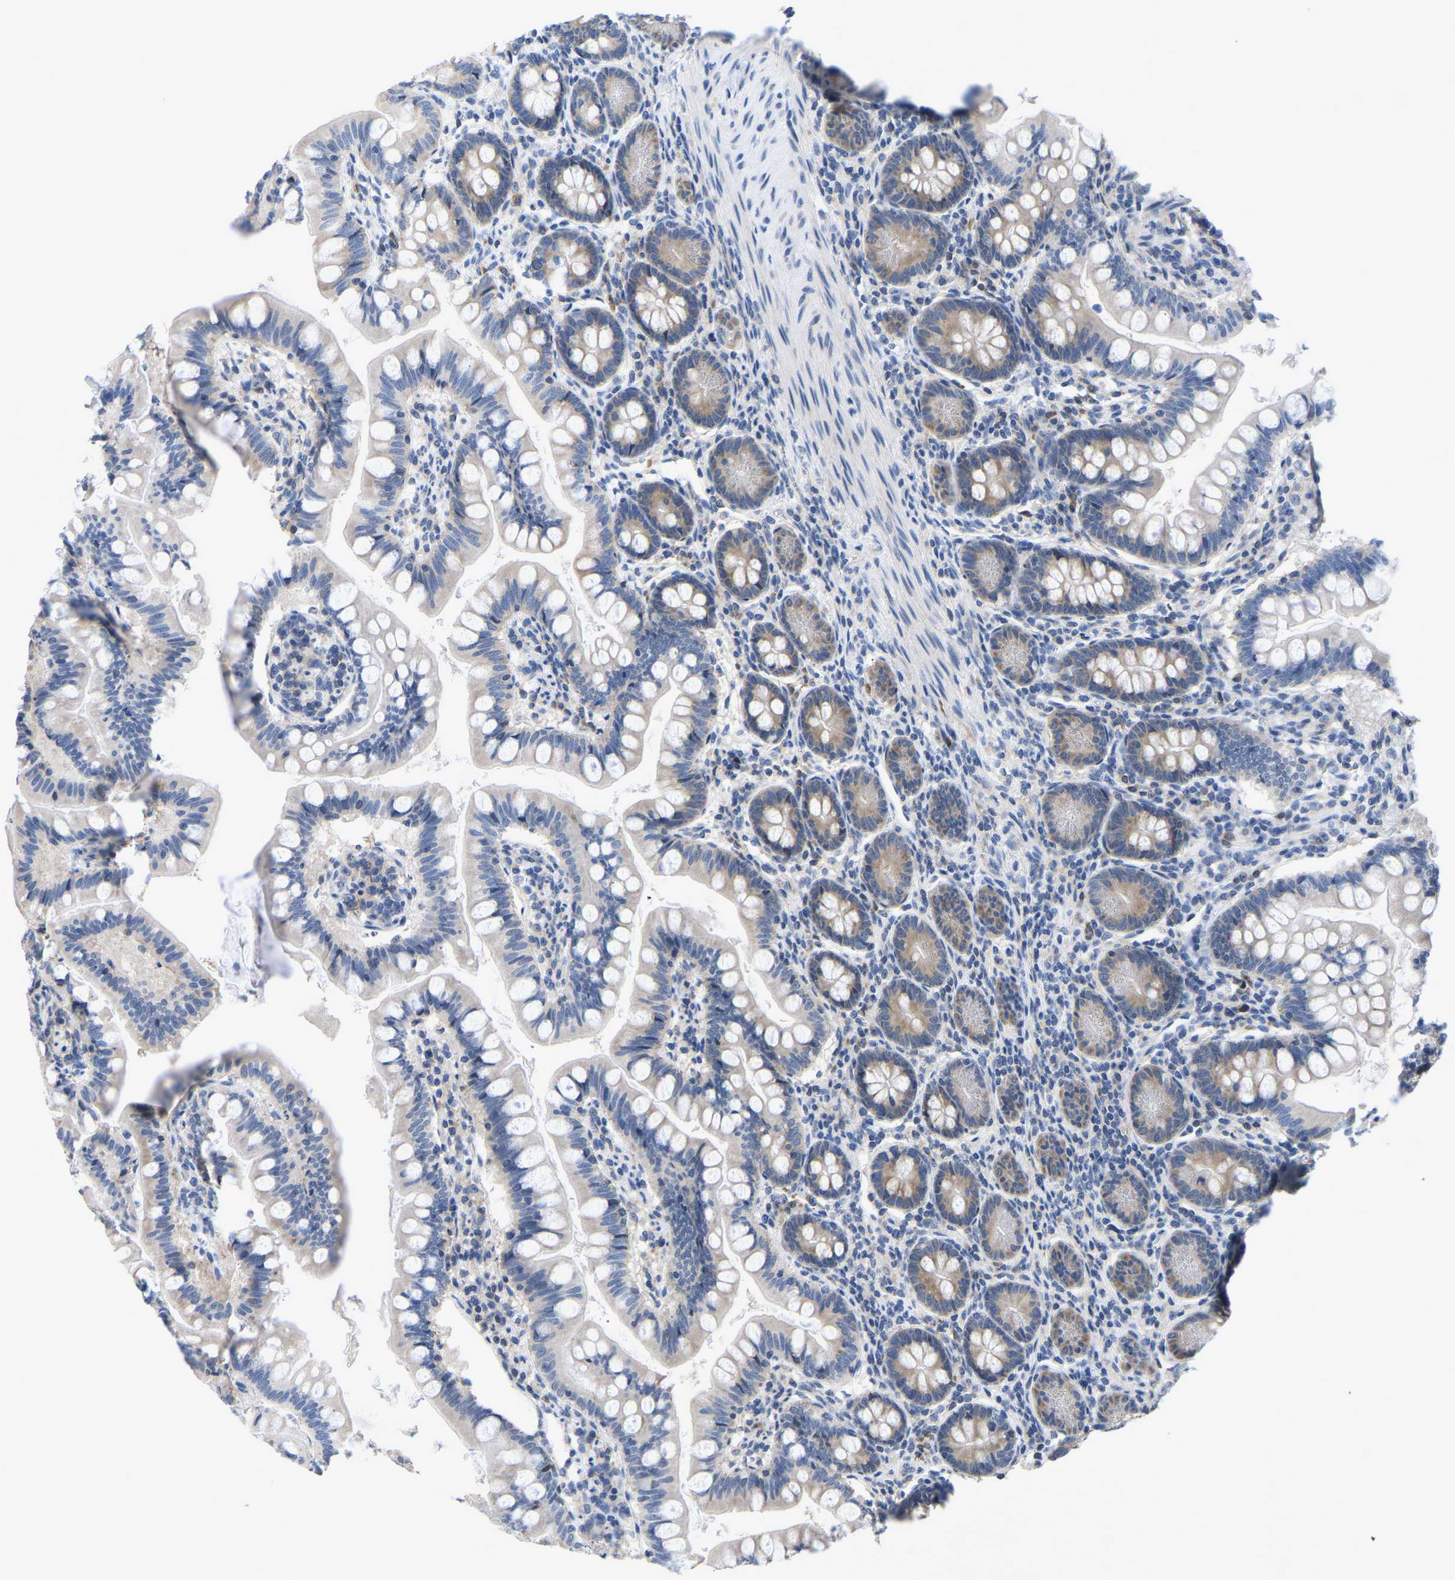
{"staining": {"intensity": "weak", "quantity": "25%-75%", "location": "cytoplasmic/membranous"}, "tissue": "small intestine", "cell_type": "Glandular cells", "image_type": "normal", "snomed": [{"axis": "morphology", "description": "Normal tissue, NOS"}, {"axis": "topography", "description": "Small intestine"}], "caption": "Weak cytoplasmic/membranous positivity is seen in about 25%-75% of glandular cells in normal small intestine.", "gene": "ABCA10", "patient": {"sex": "male", "age": 7}}